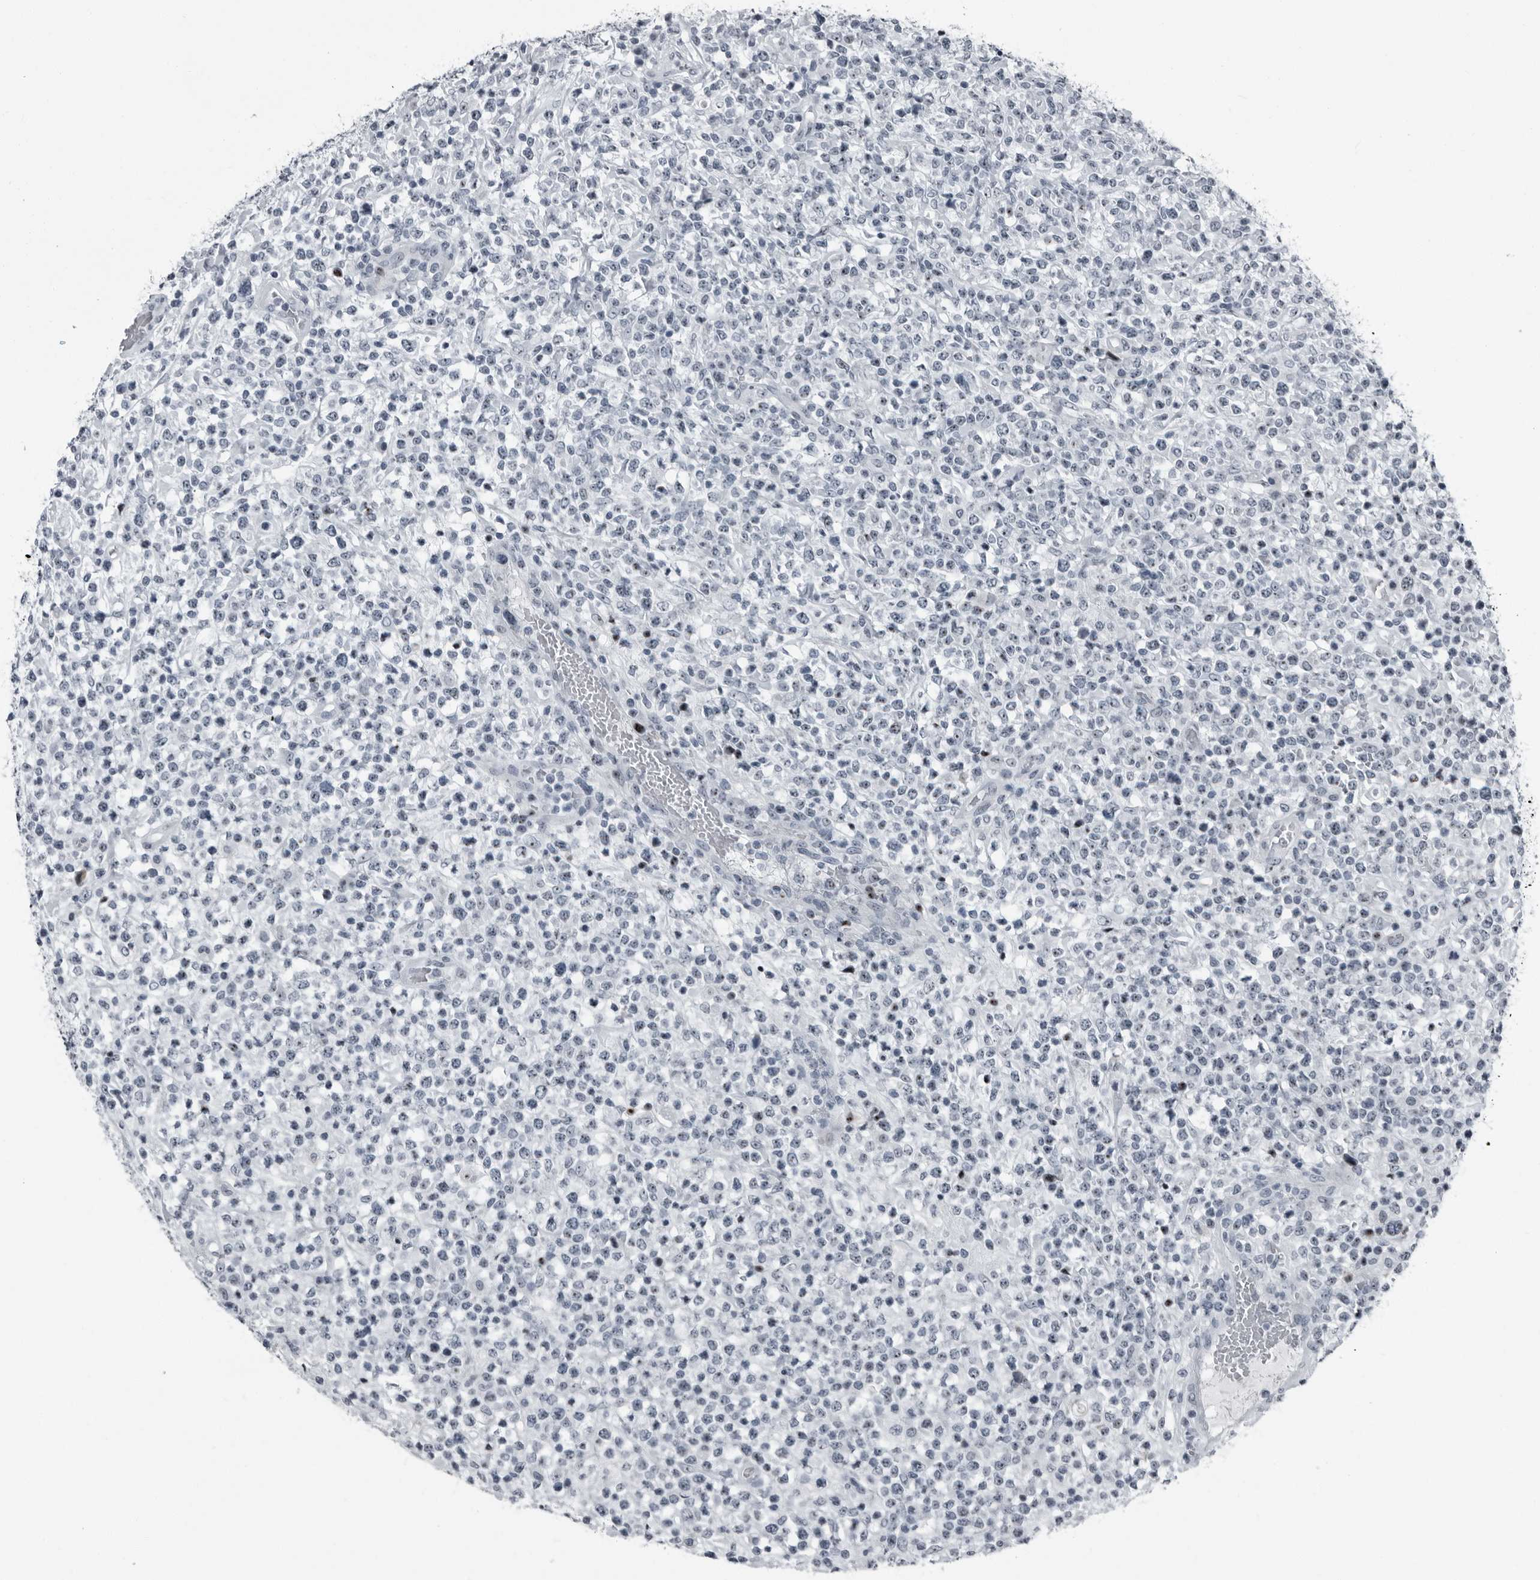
{"staining": {"intensity": "negative", "quantity": "none", "location": "none"}, "tissue": "lymphoma", "cell_type": "Tumor cells", "image_type": "cancer", "snomed": [{"axis": "morphology", "description": "Malignant lymphoma, non-Hodgkin's type, High grade"}, {"axis": "topography", "description": "Colon"}], "caption": "This is an immunohistochemistry histopathology image of human high-grade malignant lymphoma, non-Hodgkin's type. There is no positivity in tumor cells.", "gene": "PDCD11", "patient": {"sex": "female", "age": 53}}